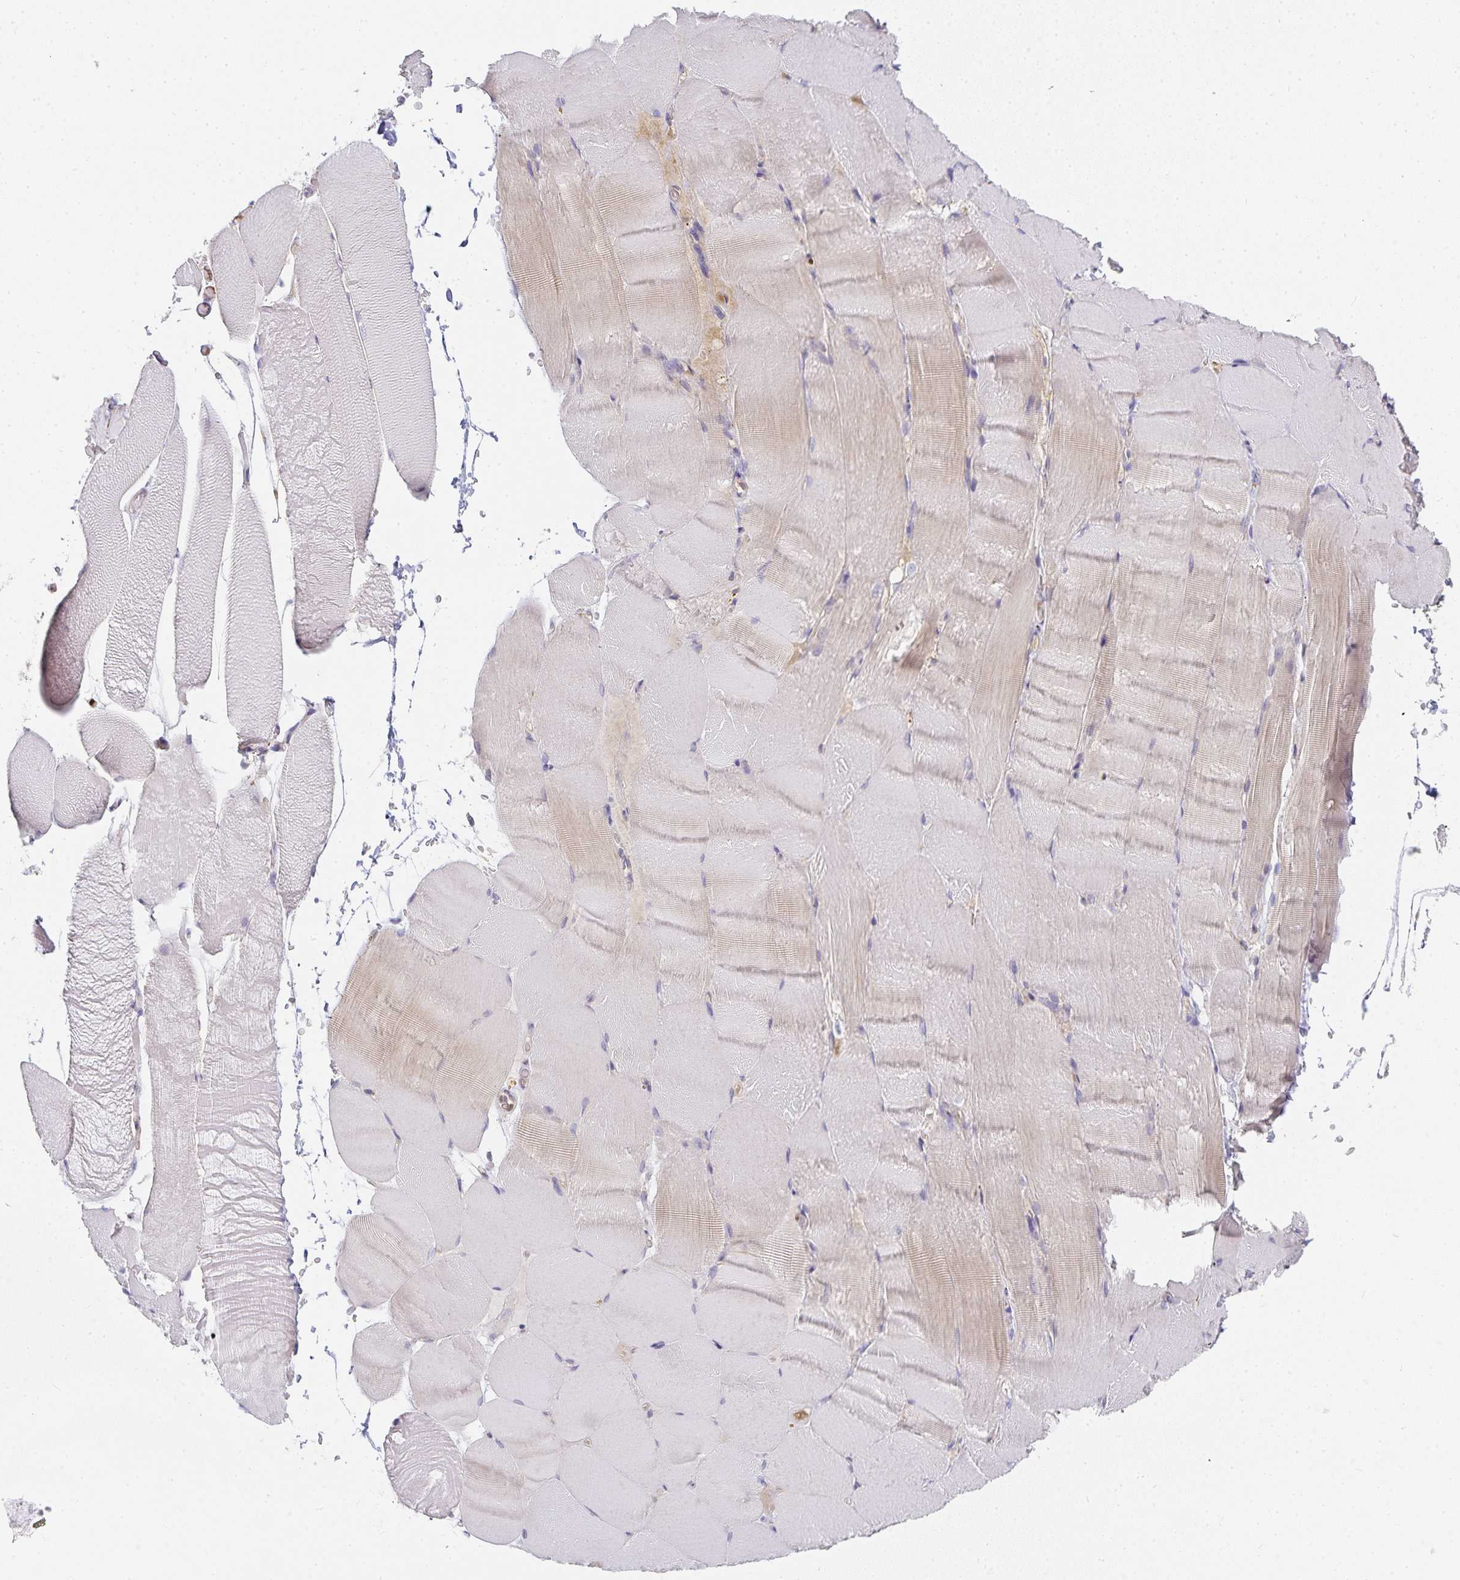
{"staining": {"intensity": "weak", "quantity": "<25%", "location": "cytoplasmic/membranous"}, "tissue": "skeletal muscle", "cell_type": "Myocytes", "image_type": "normal", "snomed": [{"axis": "morphology", "description": "Normal tissue, NOS"}, {"axis": "topography", "description": "Skeletal muscle"}], "caption": "This is a image of immunohistochemistry staining of unremarkable skeletal muscle, which shows no positivity in myocytes.", "gene": "GATA3", "patient": {"sex": "female", "age": 37}}